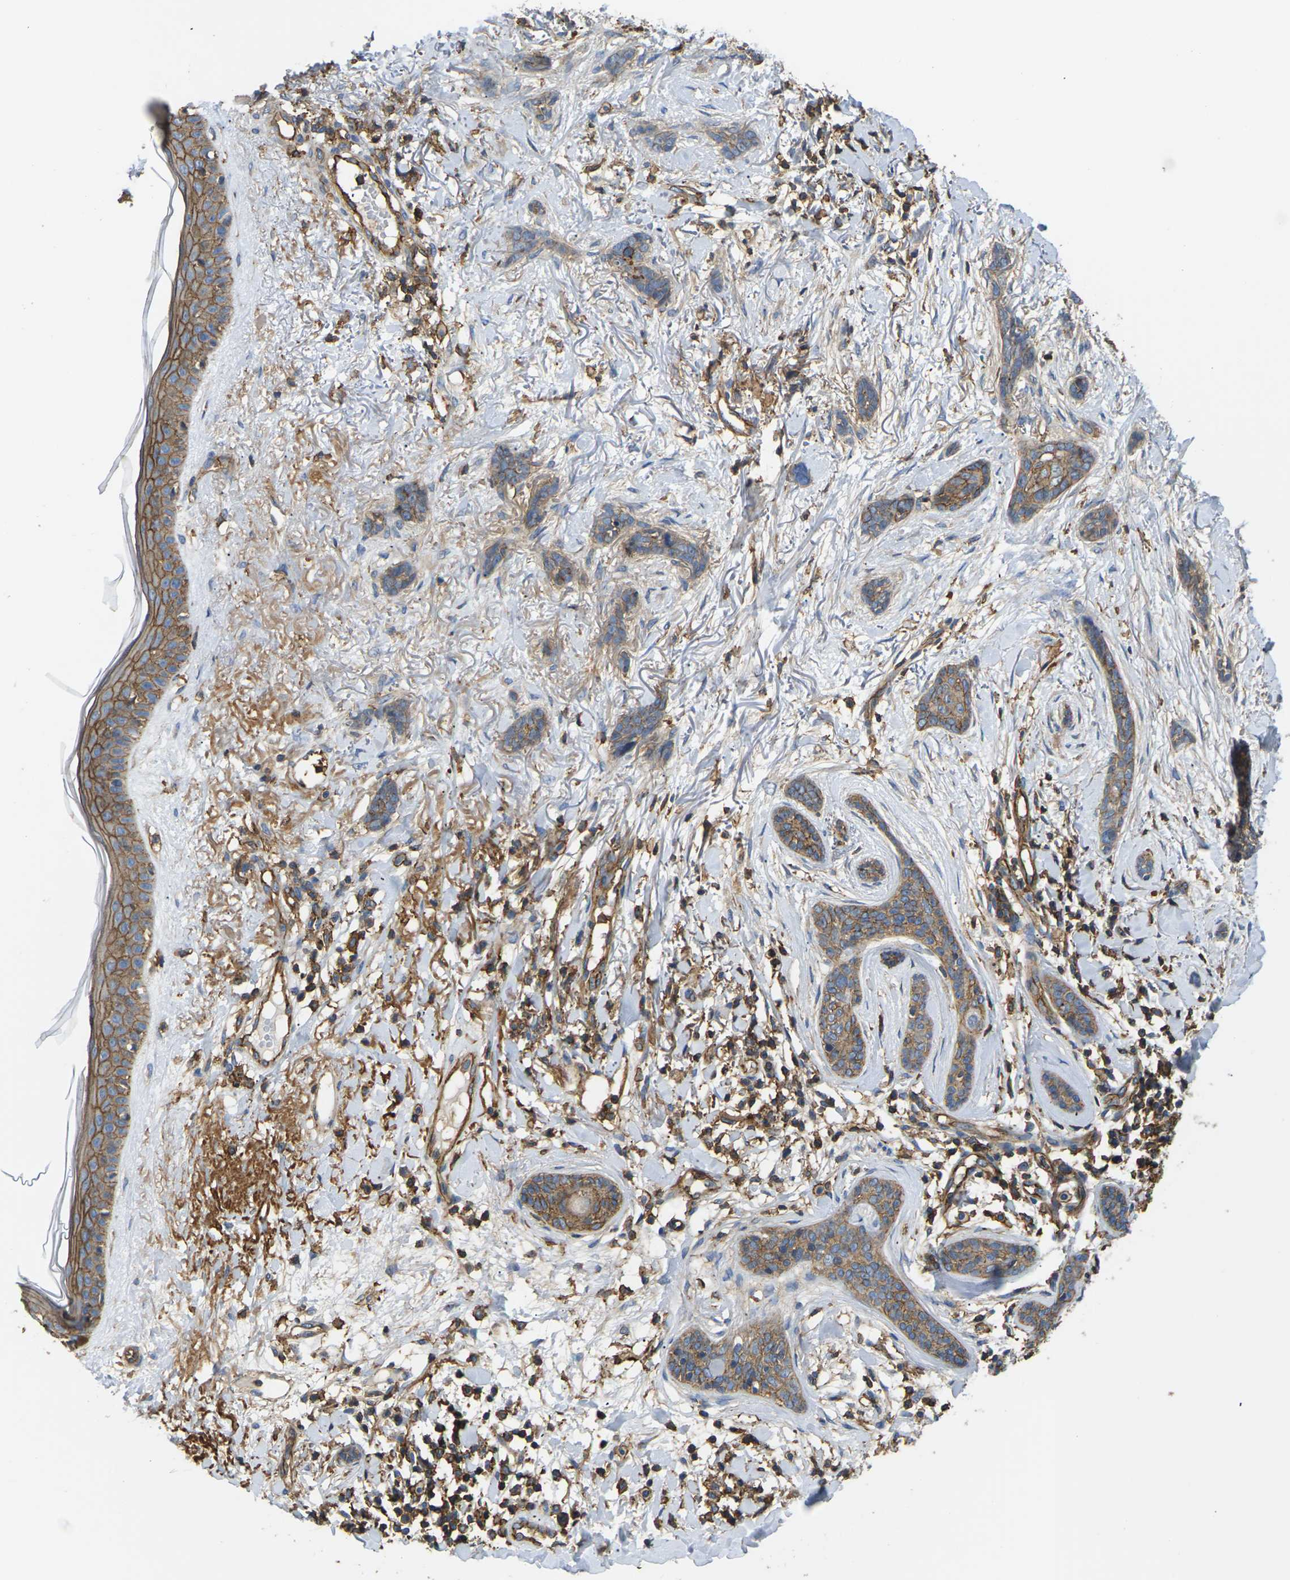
{"staining": {"intensity": "moderate", "quantity": ">75%", "location": "cytoplasmic/membranous"}, "tissue": "skin cancer", "cell_type": "Tumor cells", "image_type": "cancer", "snomed": [{"axis": "morphology", "description": "Basal cell carcinoma"}, {"axis": "morphology", "description": "Adnexal tumor, benign"}, {"axis": "topography", "description": "Skin"}], "caption": "An IHC micrograph of neoplastic tissue is shown. Protein staining in brown shows moderate cytoplasmic/membranous positivity in skin cancer (benign adnexal tumor) within tumor cells.", "gene": "IQGAP1", "patient": {"sex": "female", "age": 42}}